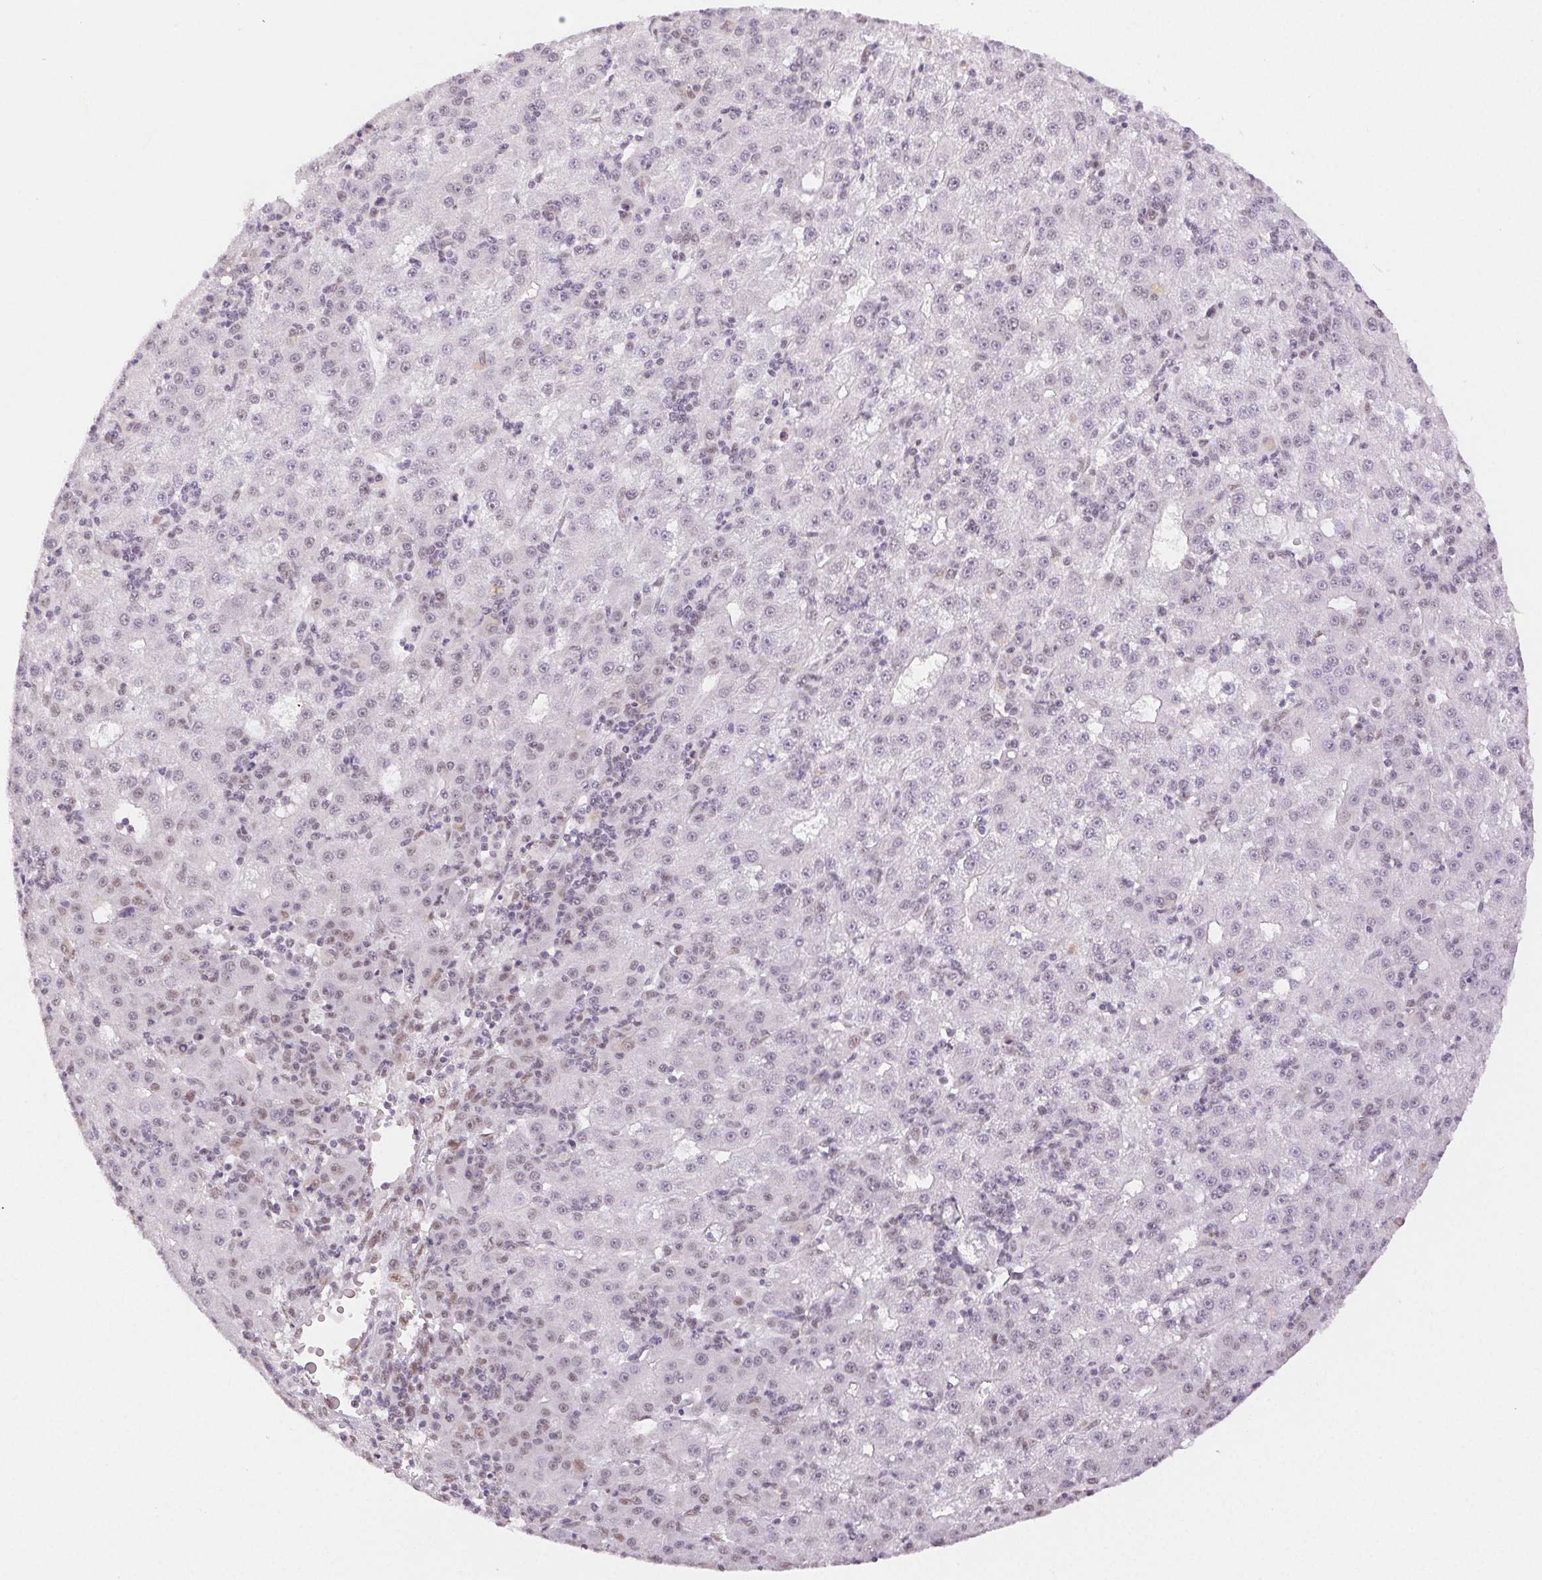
{"staining": {"intensity": "weak", "quantity": "25%-75%", "location": "nuclear"}, "tissue": "liver cancer", "cell_type": "Tumor cells", "image_type": "cancer", "snomed": [{"axis": "morphology", "description": "Carcinoma, Hepatocellular, NOS"}, {"axis": "topography", "description": "Liver"}], "caption": "Human liver cancer (hepatocellular carcinoma) stained with a protein marker reveals weak staining in tumor cells.", "gene": "H2AZ2", "patient": {"sex": "male", "age": 76}}